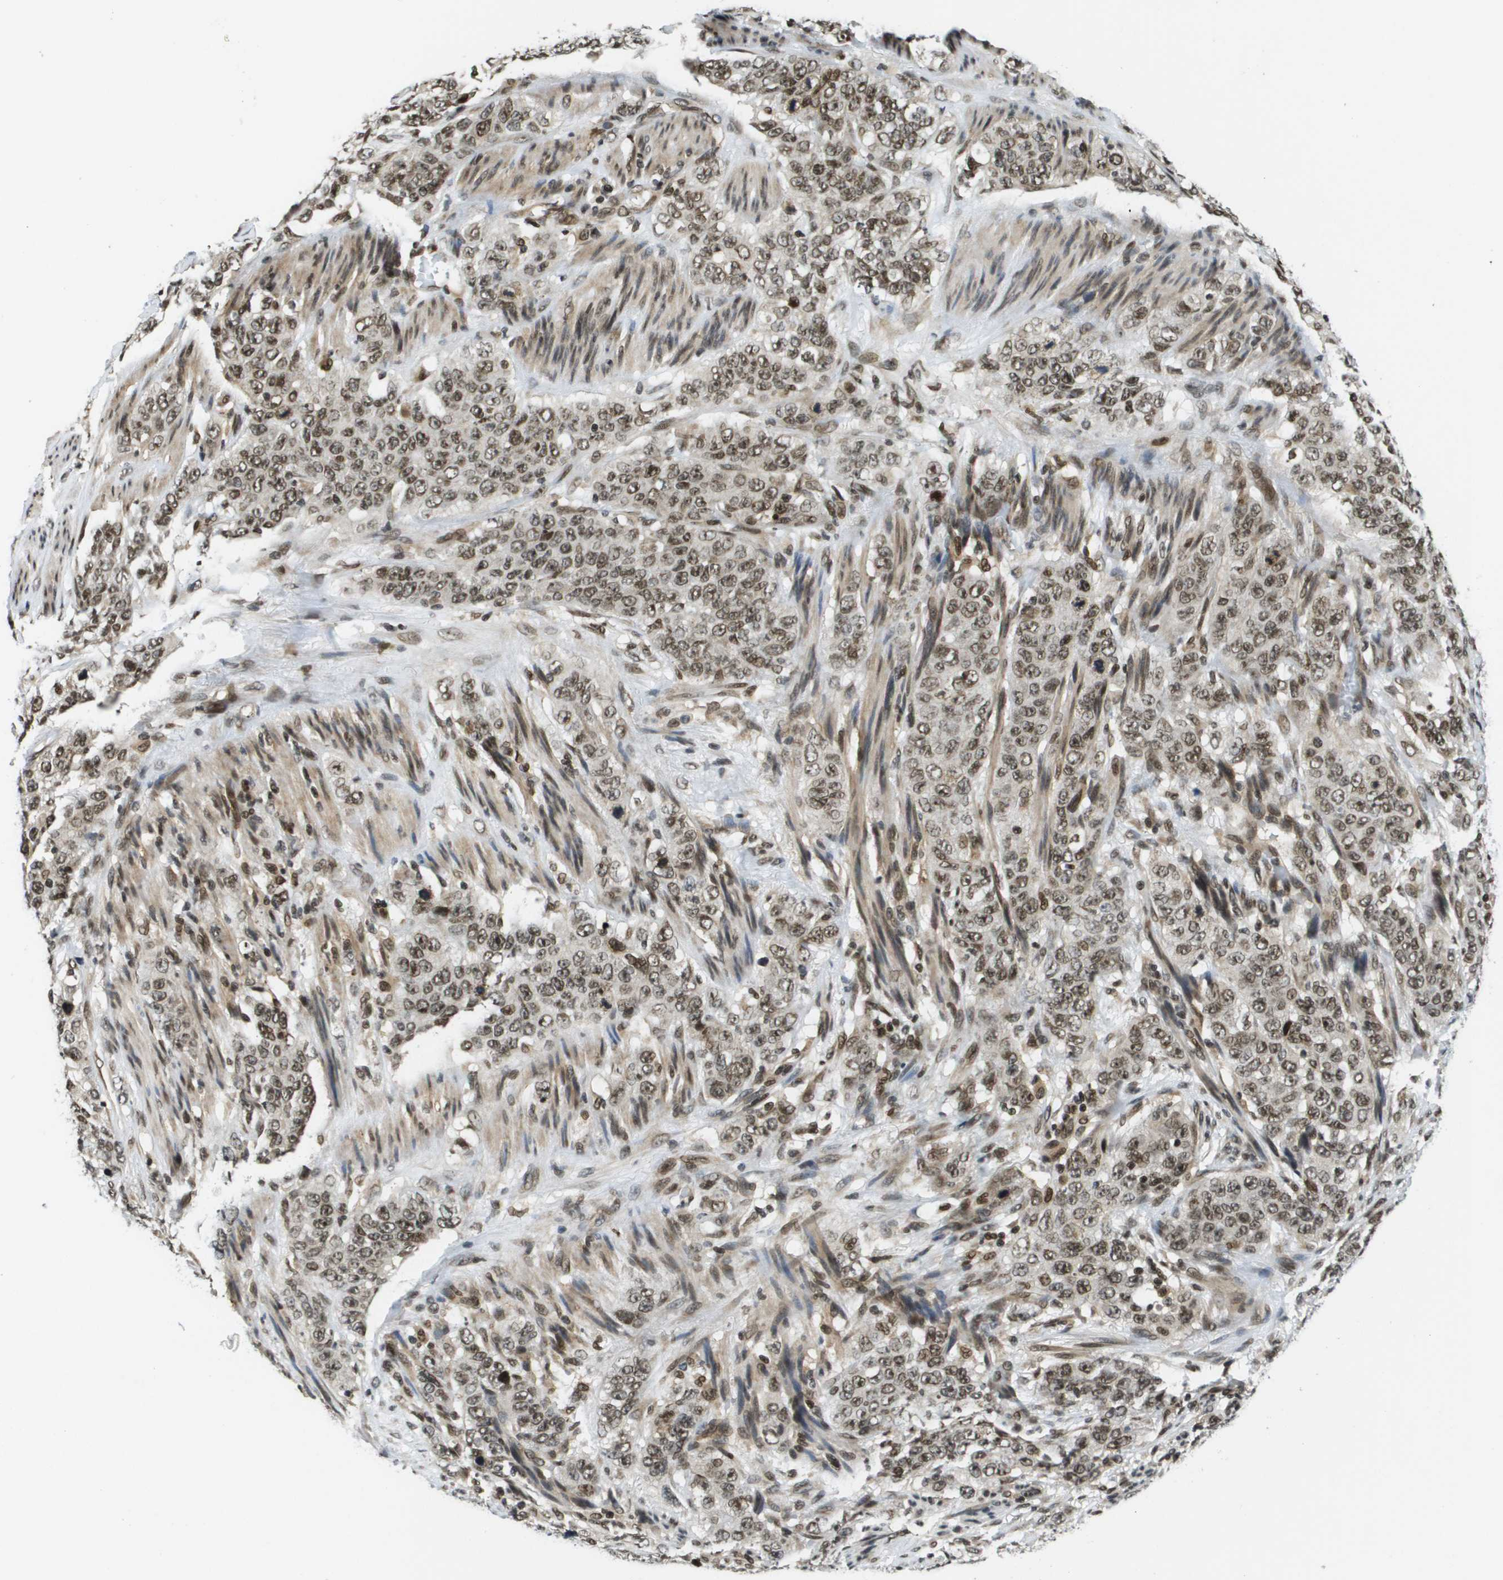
{"staining": {"intensity": "moderate", "quantity": ">75%", "location": "nuclear"}, "tissue": "stomach cancer", "cell_type": "Tumor cells", "image_type": "cancer", "snomed": [{"axis": "morphology", "description": "Adenocarcinoma, NOS"}, {"axis": "topography", "description": "Stomach"}], "caption": "Immunohistochemical staining of adenocarcinoma (stomach) reveals moderate nuclear protein expression in approximately >75% of tumor cells.", "gene": "RECQL4", "patient": {"sex": "male", "age": 48}}